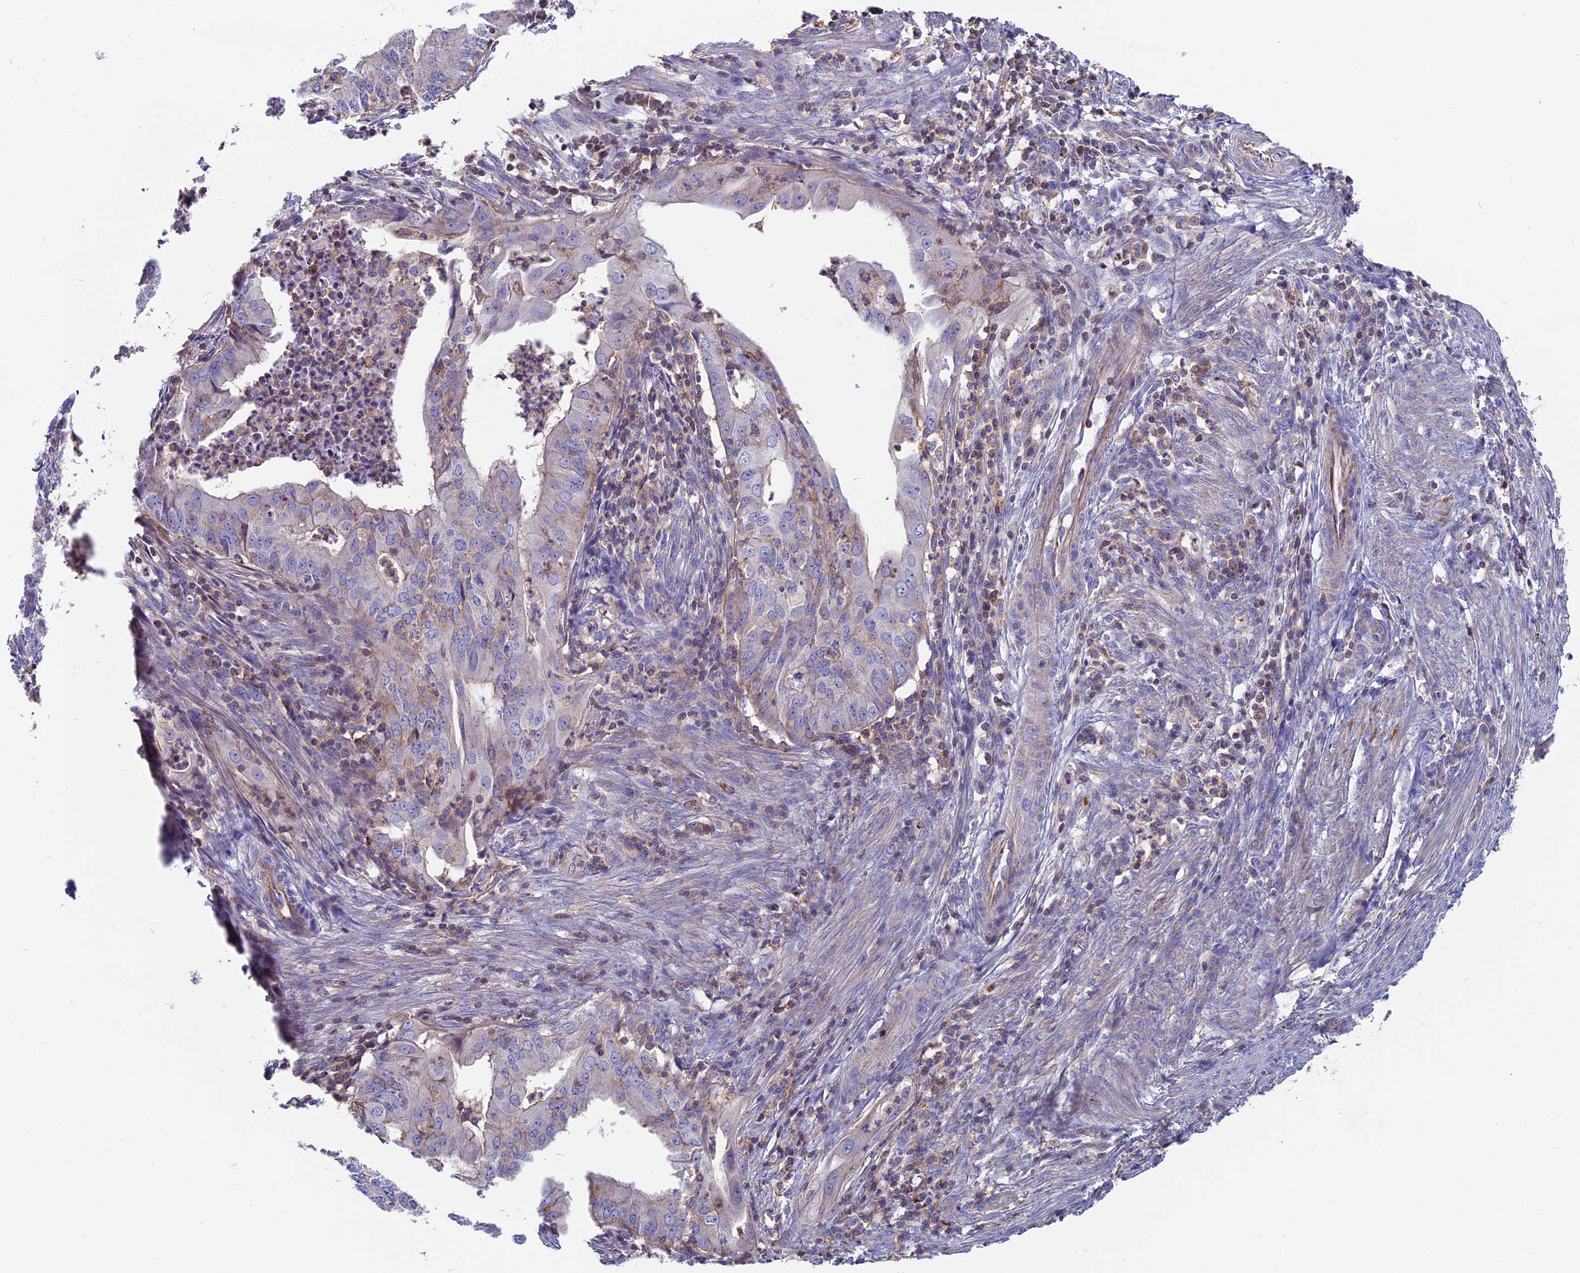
{"staining": {"intensity": "weak", "quantity": "<25%", "location": "cytoplasmic/membranous"}, "tissue": "endometrial cancer", "cell_type": "Tumor cells", "image_type": "cancer", "snomed": [{"axis": "morphology", "description": "Adenocarcinoma, NOS"}, {"axis": "topography", "description": "Endometrium"}], "caption": "Endometrial cancer (adenocarcinoma) was stained to show a protein in brown. There is no significant positivity in tumor cells.", "gene": "HSD17B8", "patient": {"sex": "female", "age": 50}}